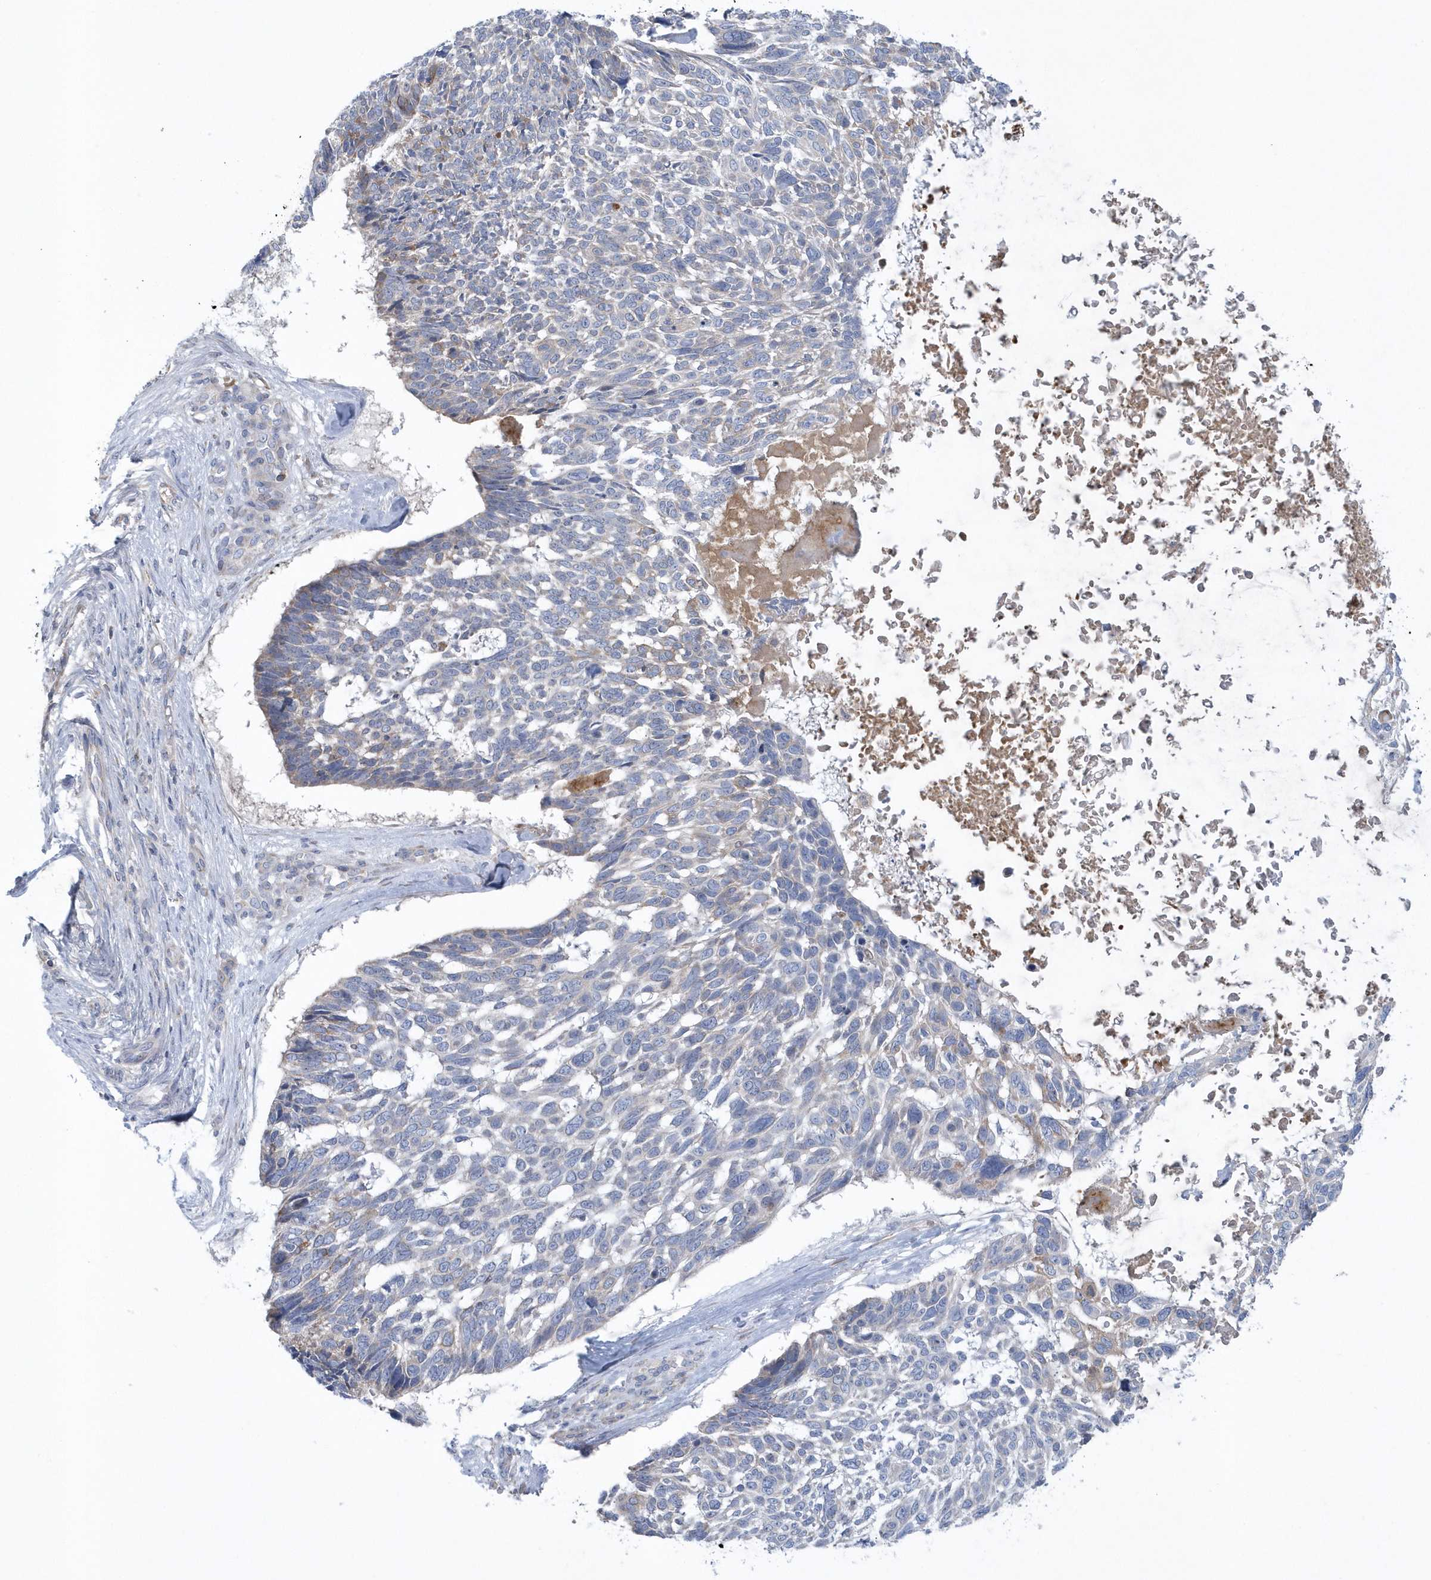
{"staining": {"intensity": "negative", "quantity": "none", "location": "none"}, "tissue": "skin cancer", "cell_type": "Tumor cells", "image_type": "cancer", "snomed": [{"axis": "morphology", "description": "Basal cell carcinoma"}, {"axis": "topography", "description": "Skin"}], "caption": "Histopathology image shows no protein expression in tumor cells of skin basal cell carcinoma tissue.", "gene": "SPATA18", "patient": {"sex": "male", "age": 88}}